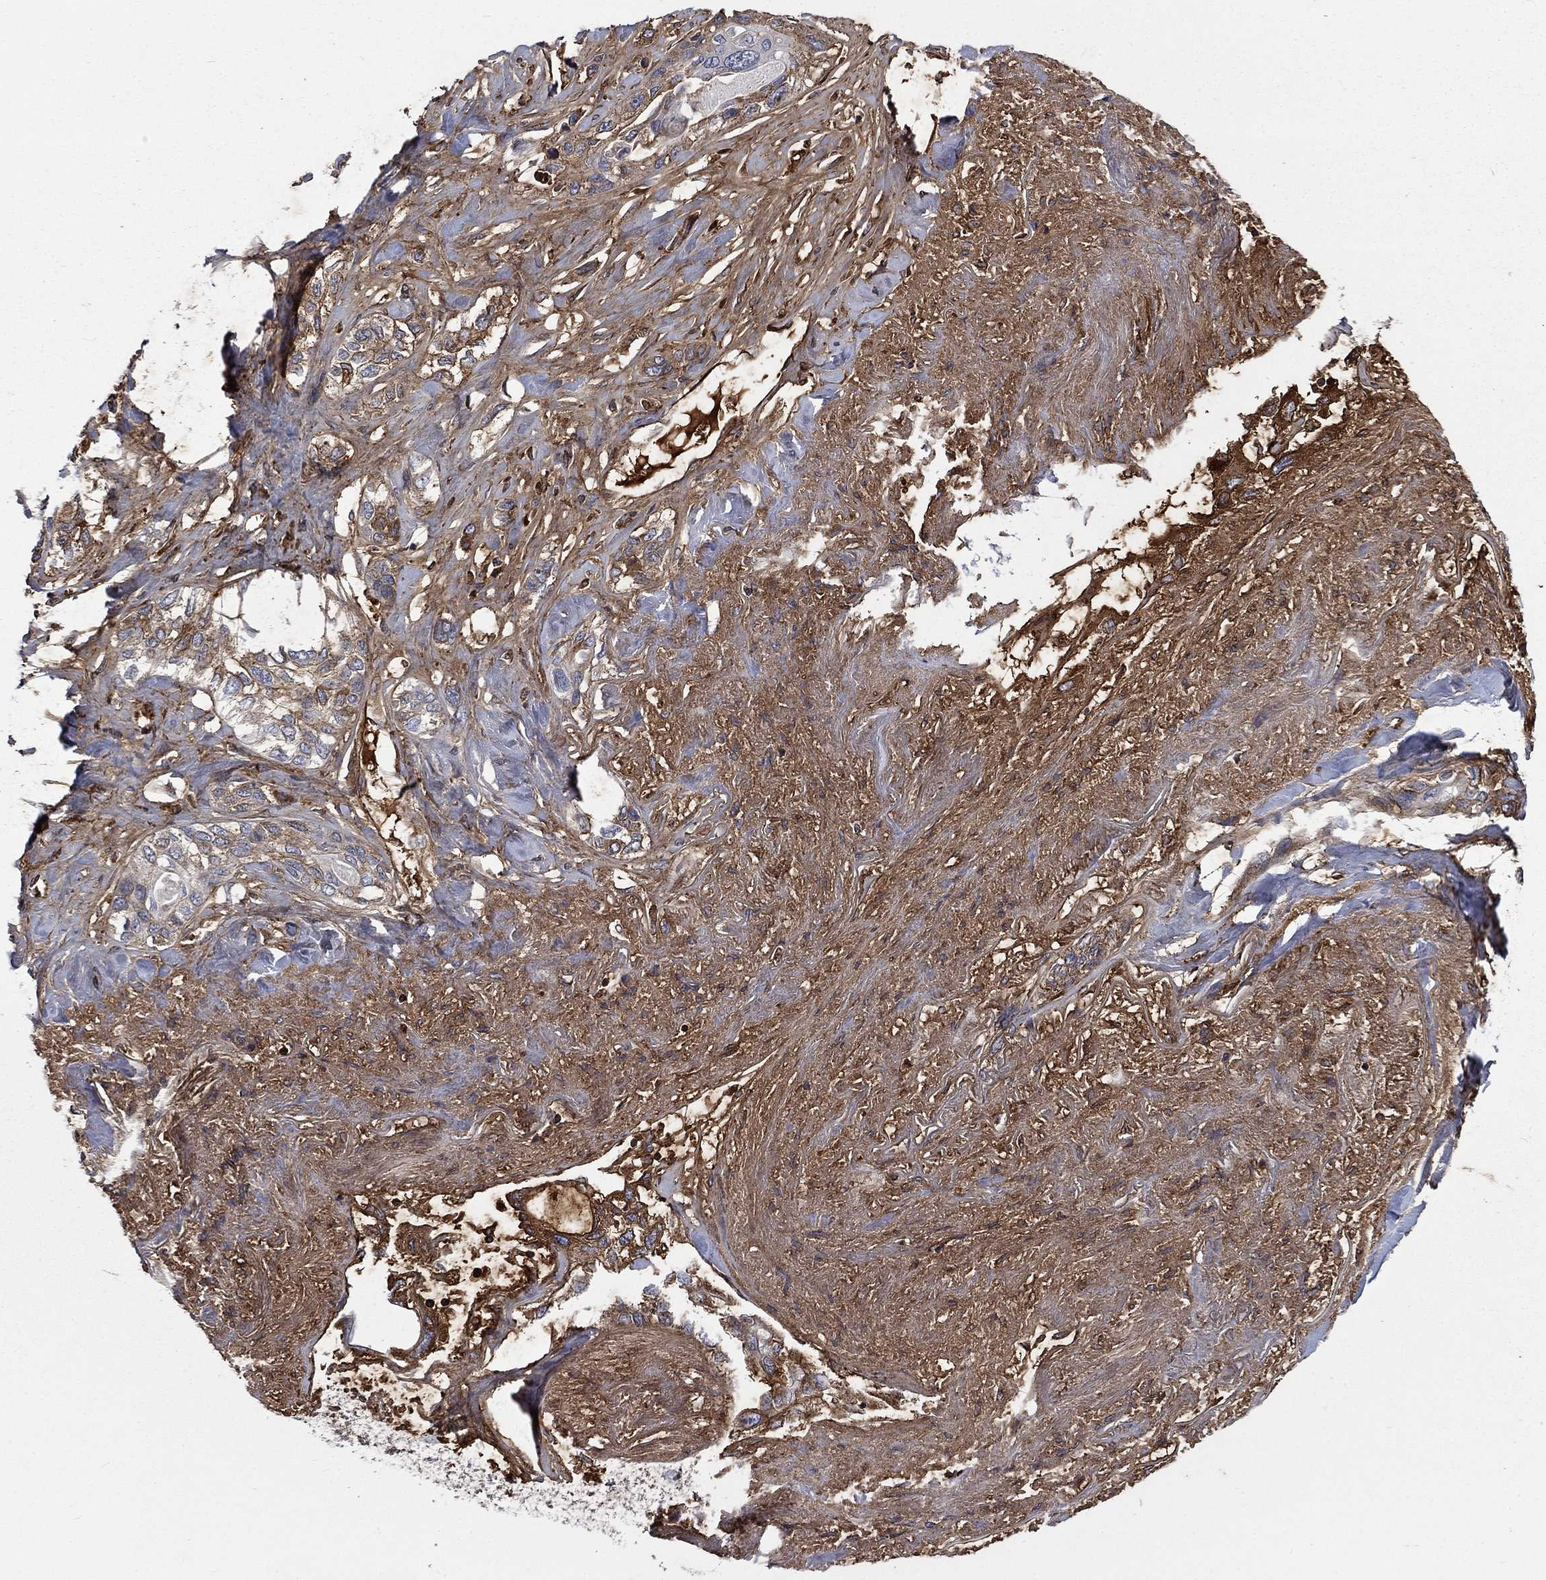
{"staining": {"intensity": "moderate", "quantity": "<25%", "location": "cytoplasmic/membranous"}, "tissue": "lung cancer", "cell_type": "Tumor cells", "image_type": "cancer", "snomed": [{"axis": "morphology", "description": "Squamous cell carcinoma, NOS"}, {"axis": "topography", "description": "Lung"}], "caption": "Immunohistochemistry micrograph of neoplastic tissue: squamous cell carcinoma (lung) stained using immunohistochemistry reveals low levels of moderate protein expression localized specifically in the cytoplasmic/membranous of tumor cells, appearing as a cytoplasmic/membranous brown color.", "gene": "VCAN", "patient": {"sex": "female", "age": 70}}